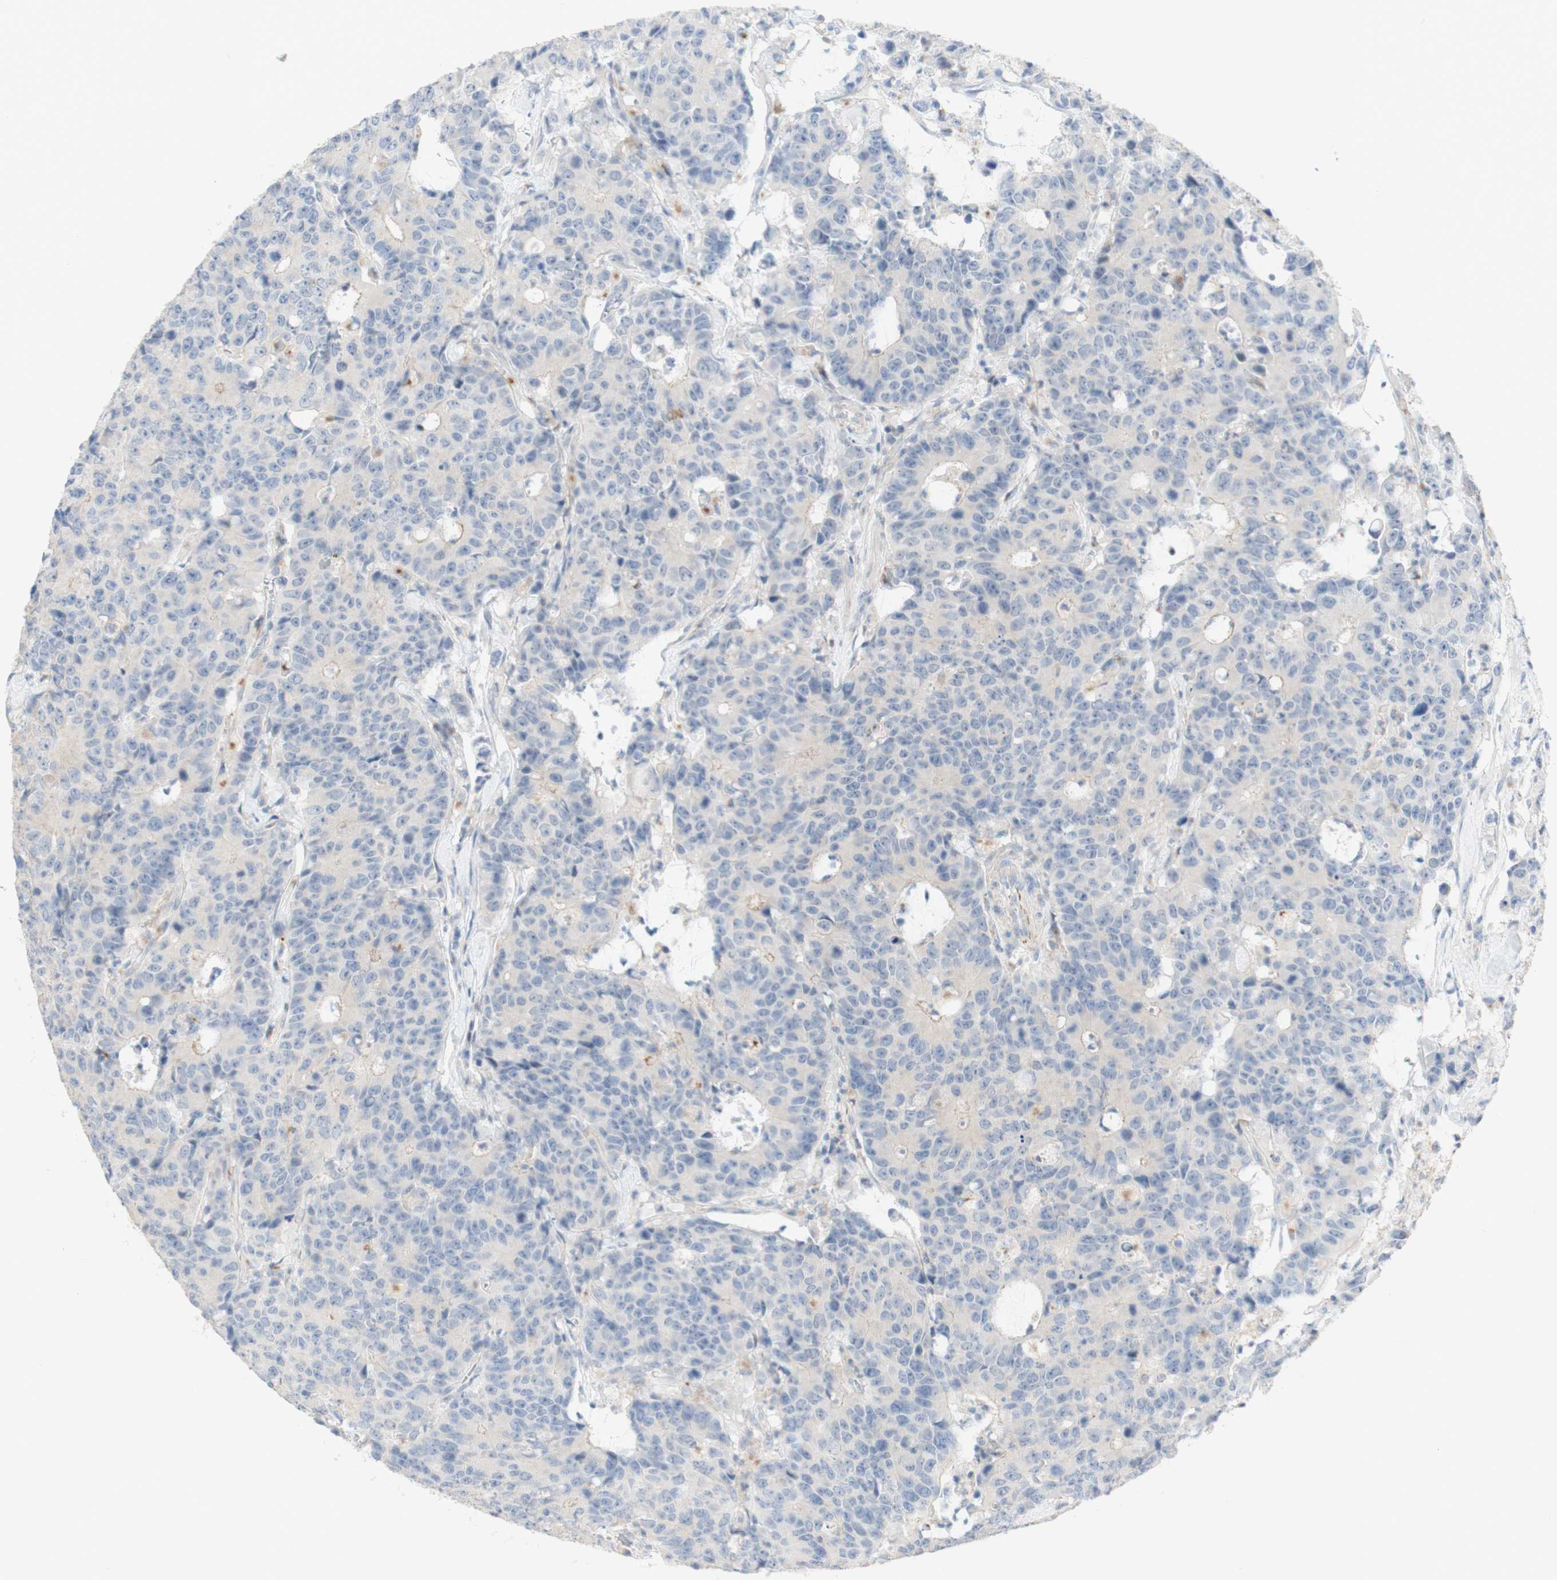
{"staining": {"intensity": "negative", "quantity": "none", "location": "none"}, "tissue": "colorectal cancer", "cell_type": "Tumor cells", "image_type": "cancer", "snomed": [{"axis": "morphology", "description": "Adenocarcinoma, NOS"}, {"axis": "topography", "description": "Colon"}], "caption": "IHC photomicrograph of neoplastic tissue: human colorectal cancer stained with DAB (3,3'-diaminobenzidine) exhibits no significant protein expression in tumor cells.", "gene": "MANEA", "patient": {"sex": "female", "age": 86}}